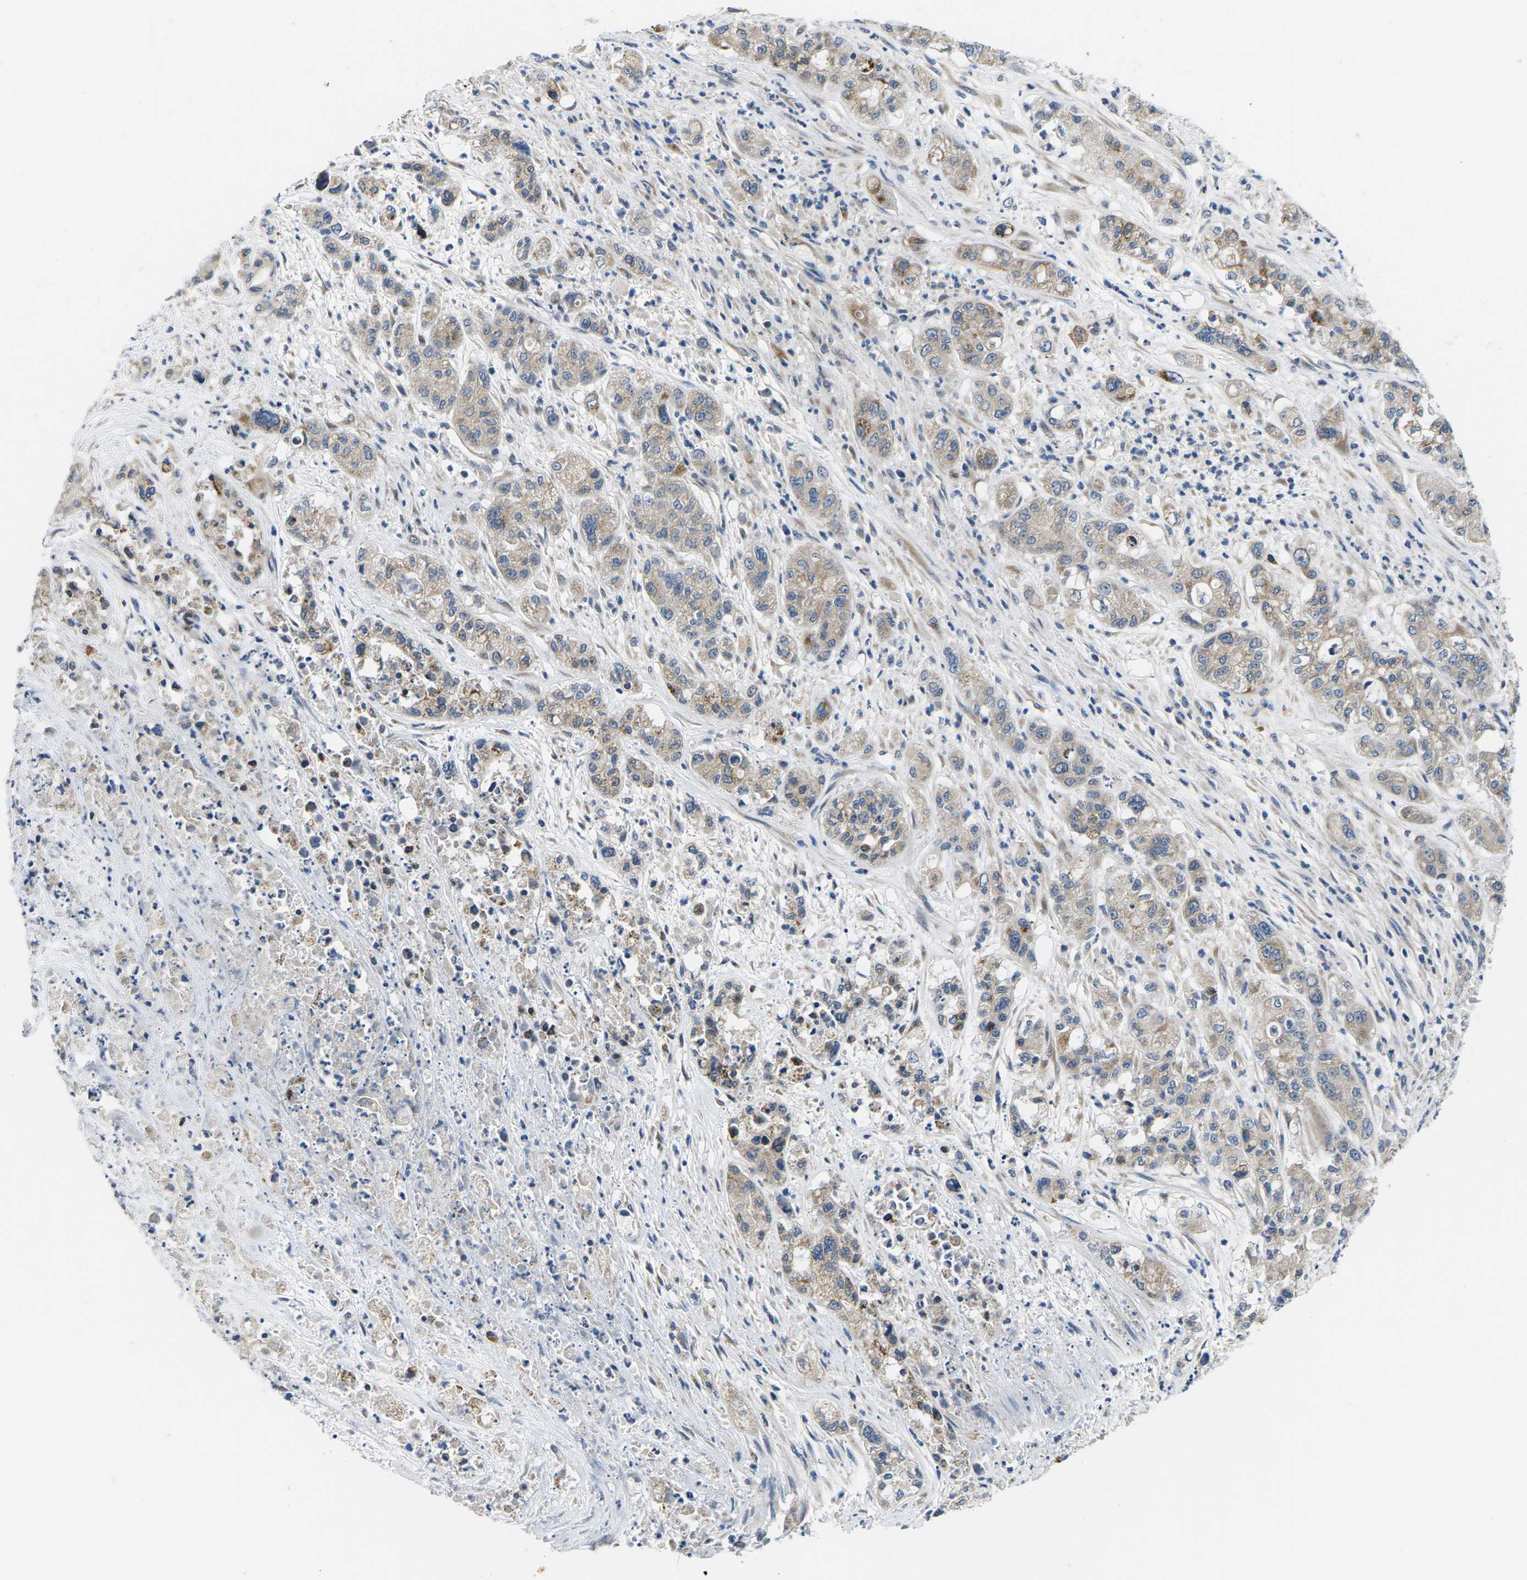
{"staining": {"intensity": "weak", "quantity": "25%-75%", "location": "cytoplasmic/membranous"}, "tissue": "pancreatic cancer", "cell_type": "Tumor cells", "image_type": "cancer", "snomed": [{"axis": "morphology", "description": "Adenocarcinoma, NOS"}, {"axis": "topography", "description": "Pancreas"}], "caption": "Human pancreatic adenocarcinoma stained with a protein marker reveals weak staining in tumor cells.", "gene": "ERGIC3", "patient": {"sex": "female", "age": 78}}